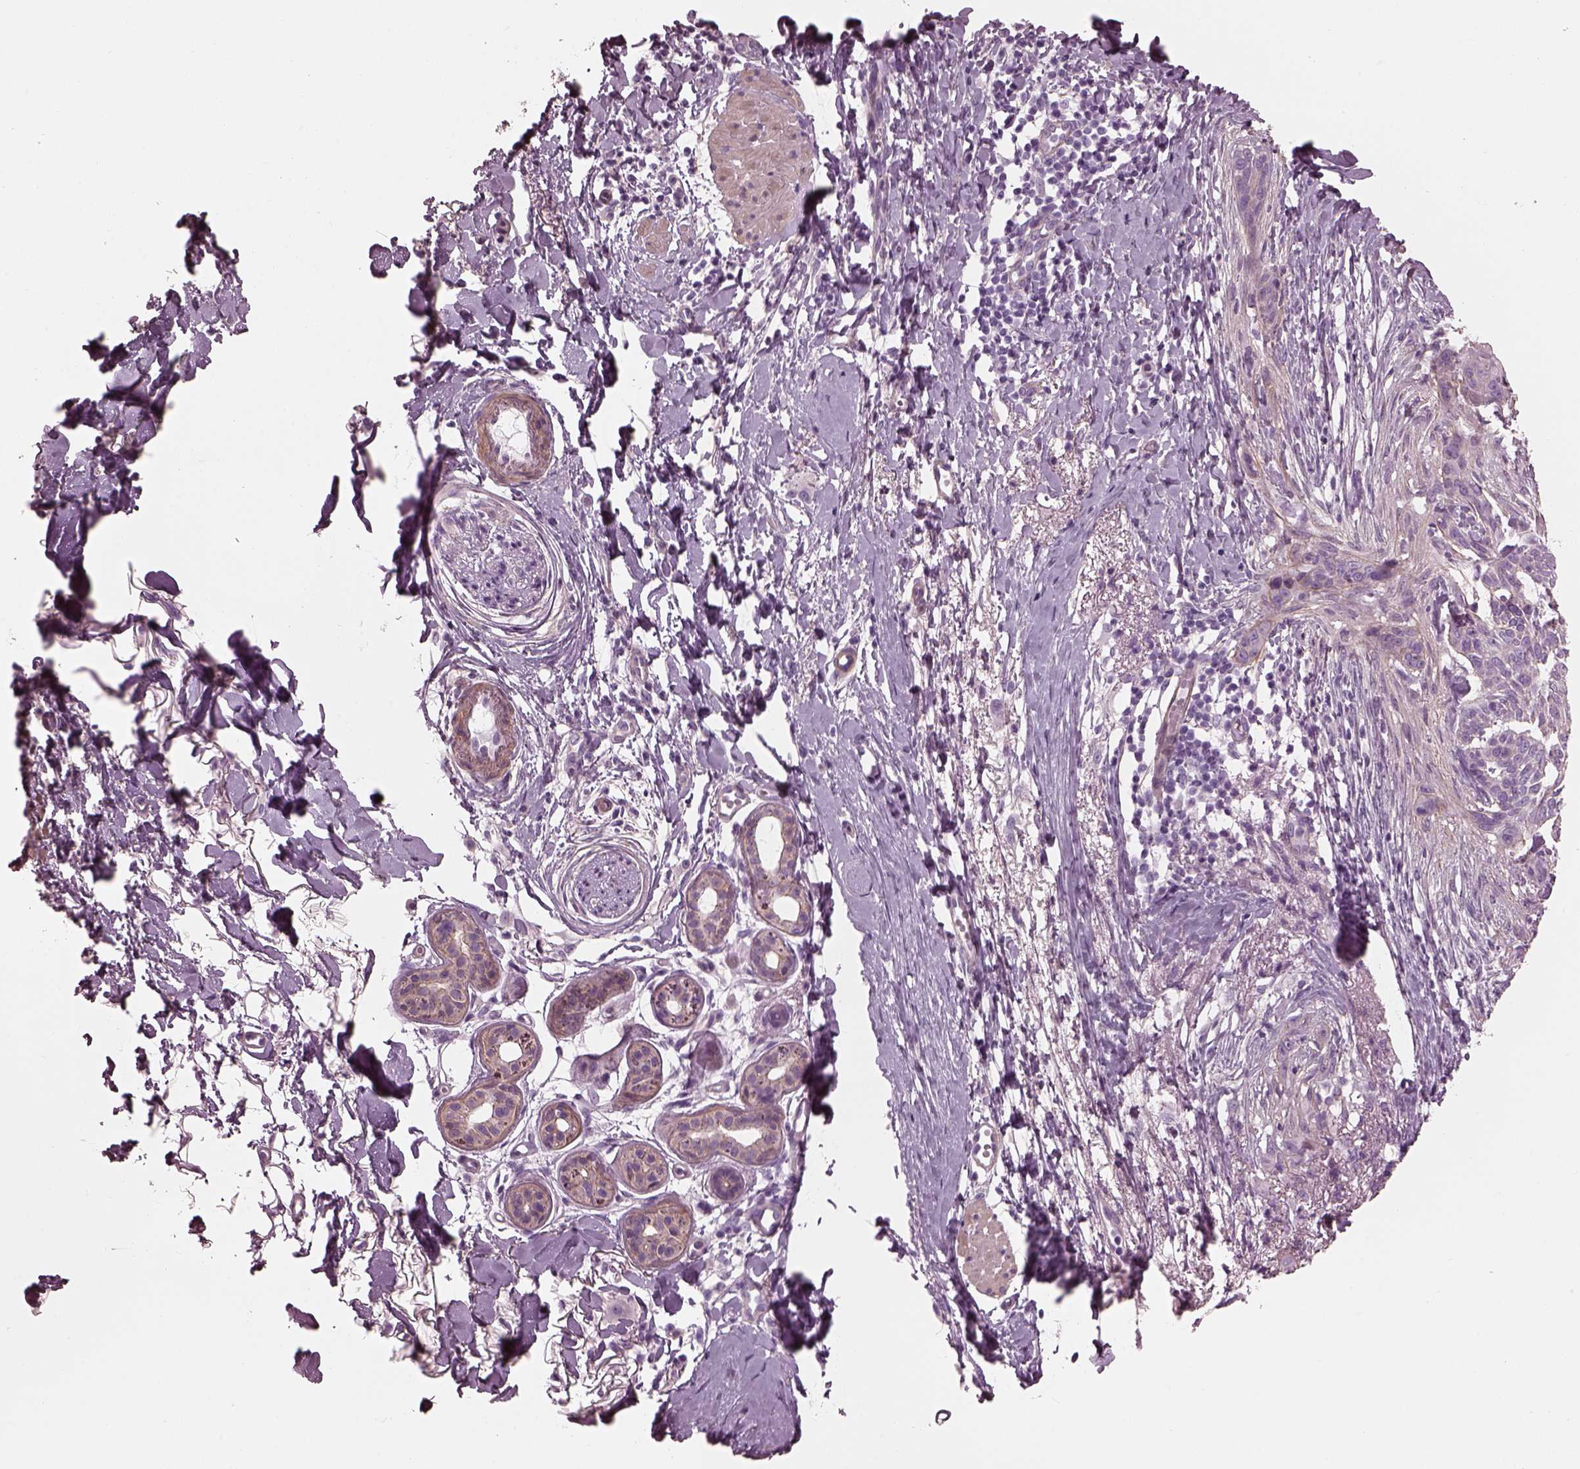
{"staining": {"intensity": "negative", "quantity": "none", "location": "none"}, "tissue": "skin cancer", "cell_type": "Tumor cells", "image_type": "cancer", "snomed": [{"axis": "morphology", "description": "Normal tissue, NOS"}, {"axis": "morphology", "description": "Basal cell carcinoma"}, {"axis": "topography", "description": "Skin"}], "caption": "High magnification brightfield microscopy of basal cell carcinoma (skin) stained with DAB (brown) and counterstained with hematoxylin (blue): tumor cells show no significant positivity.", "gene": "BFSP1", "patient": {"sex": "male", "age": 84}}